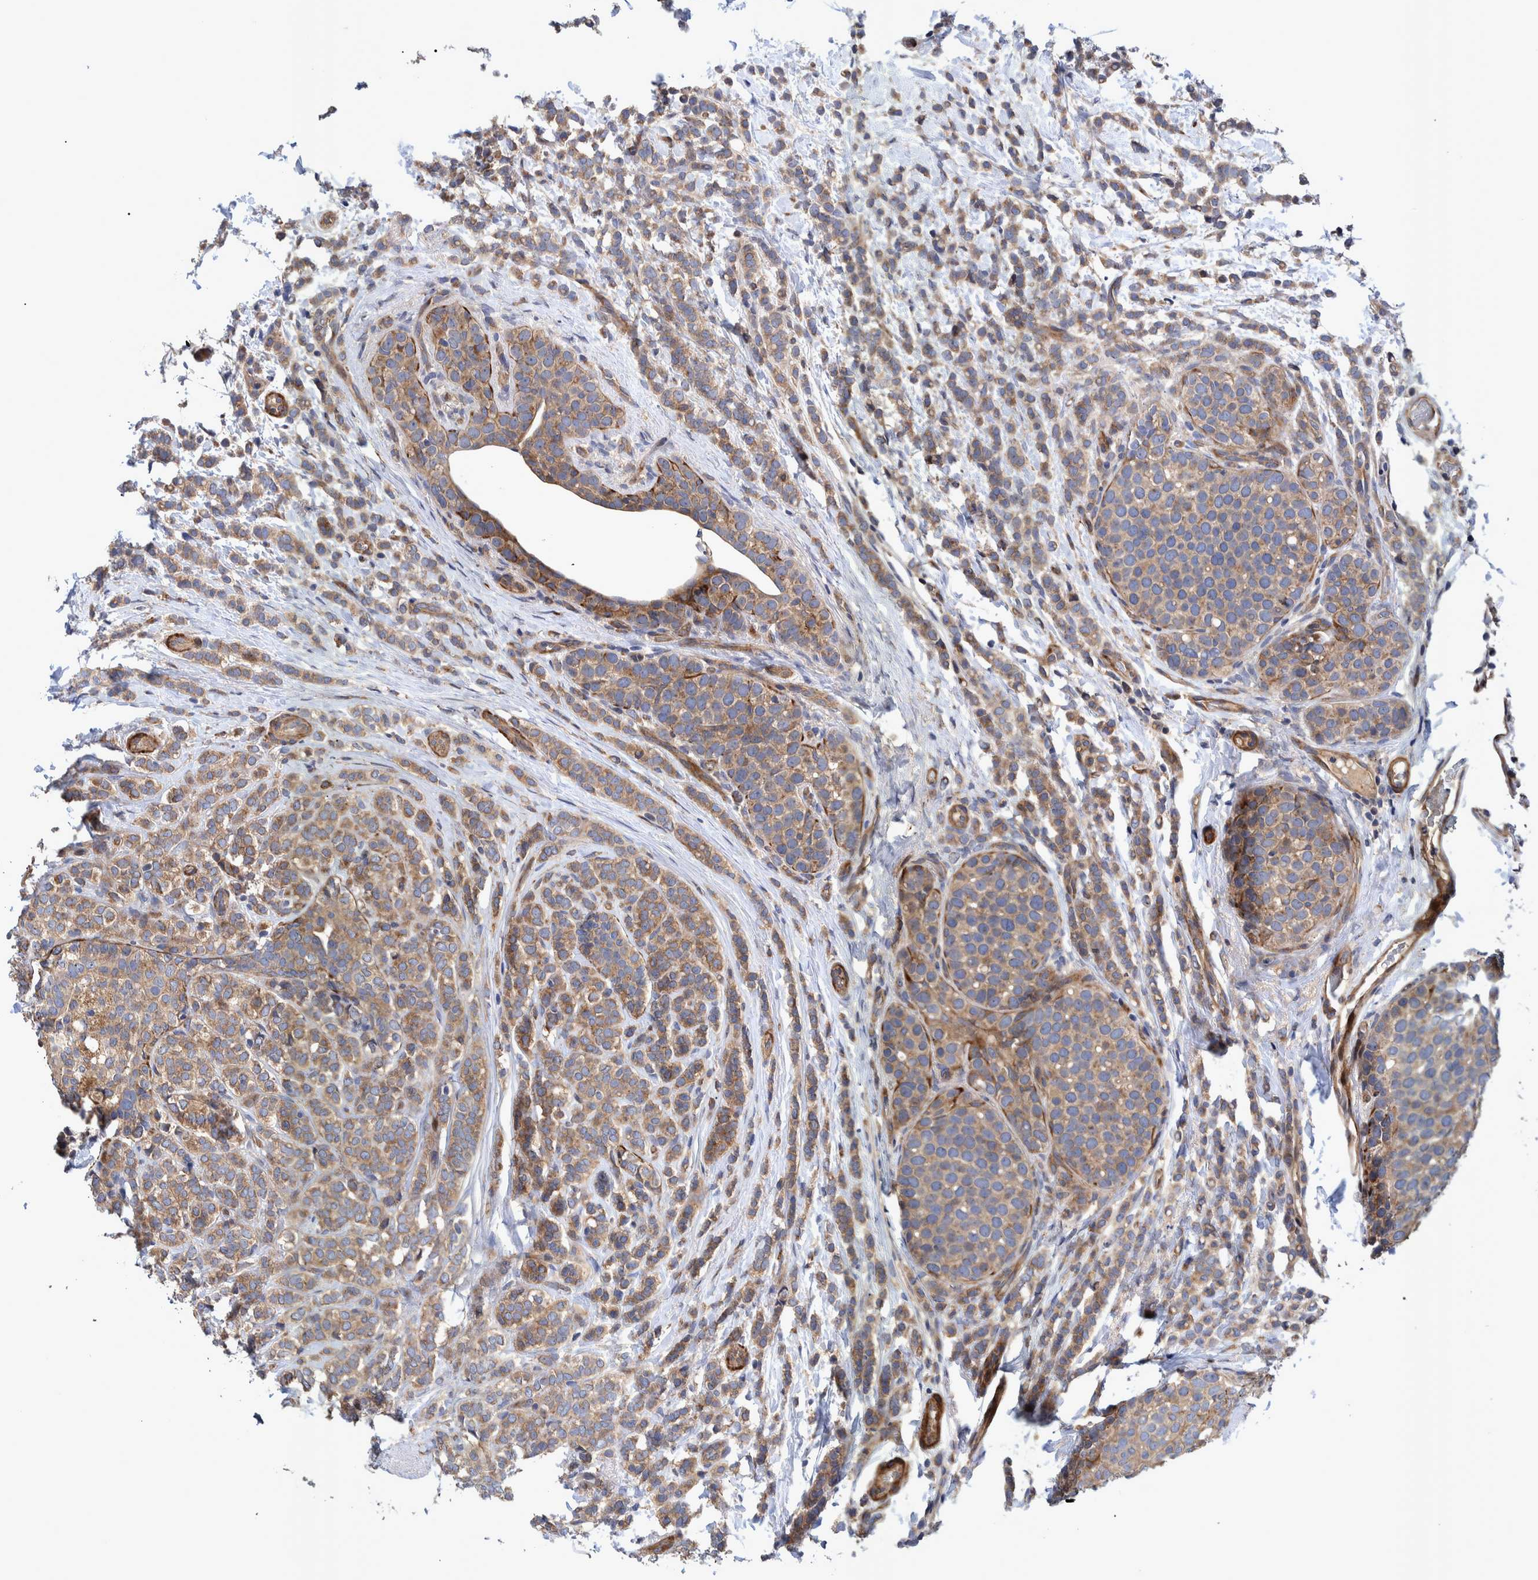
{"staining": {"intensity": "moderate", "quantity": ">75%", "location": "cytoplasmic/membranous"}, "tissue": "breast cancer", "cell_type": "Tumor cells", "image_type": "cancer", "snomed": [{"axis": "morphology", "description": "Lobular carcinoma"}, {"axis": "topography", "description": "Breast"}], "caption": "A high-resolution micrograph shows immunohistochemistry (IHC) staining of lobular carcinoma (breast), which displays moderate cytoplasmic/membranous staining in approximately >75% of tumor cells.", "gene": "GRPEL2", "patient": {"sex": "female", "age": 50}}